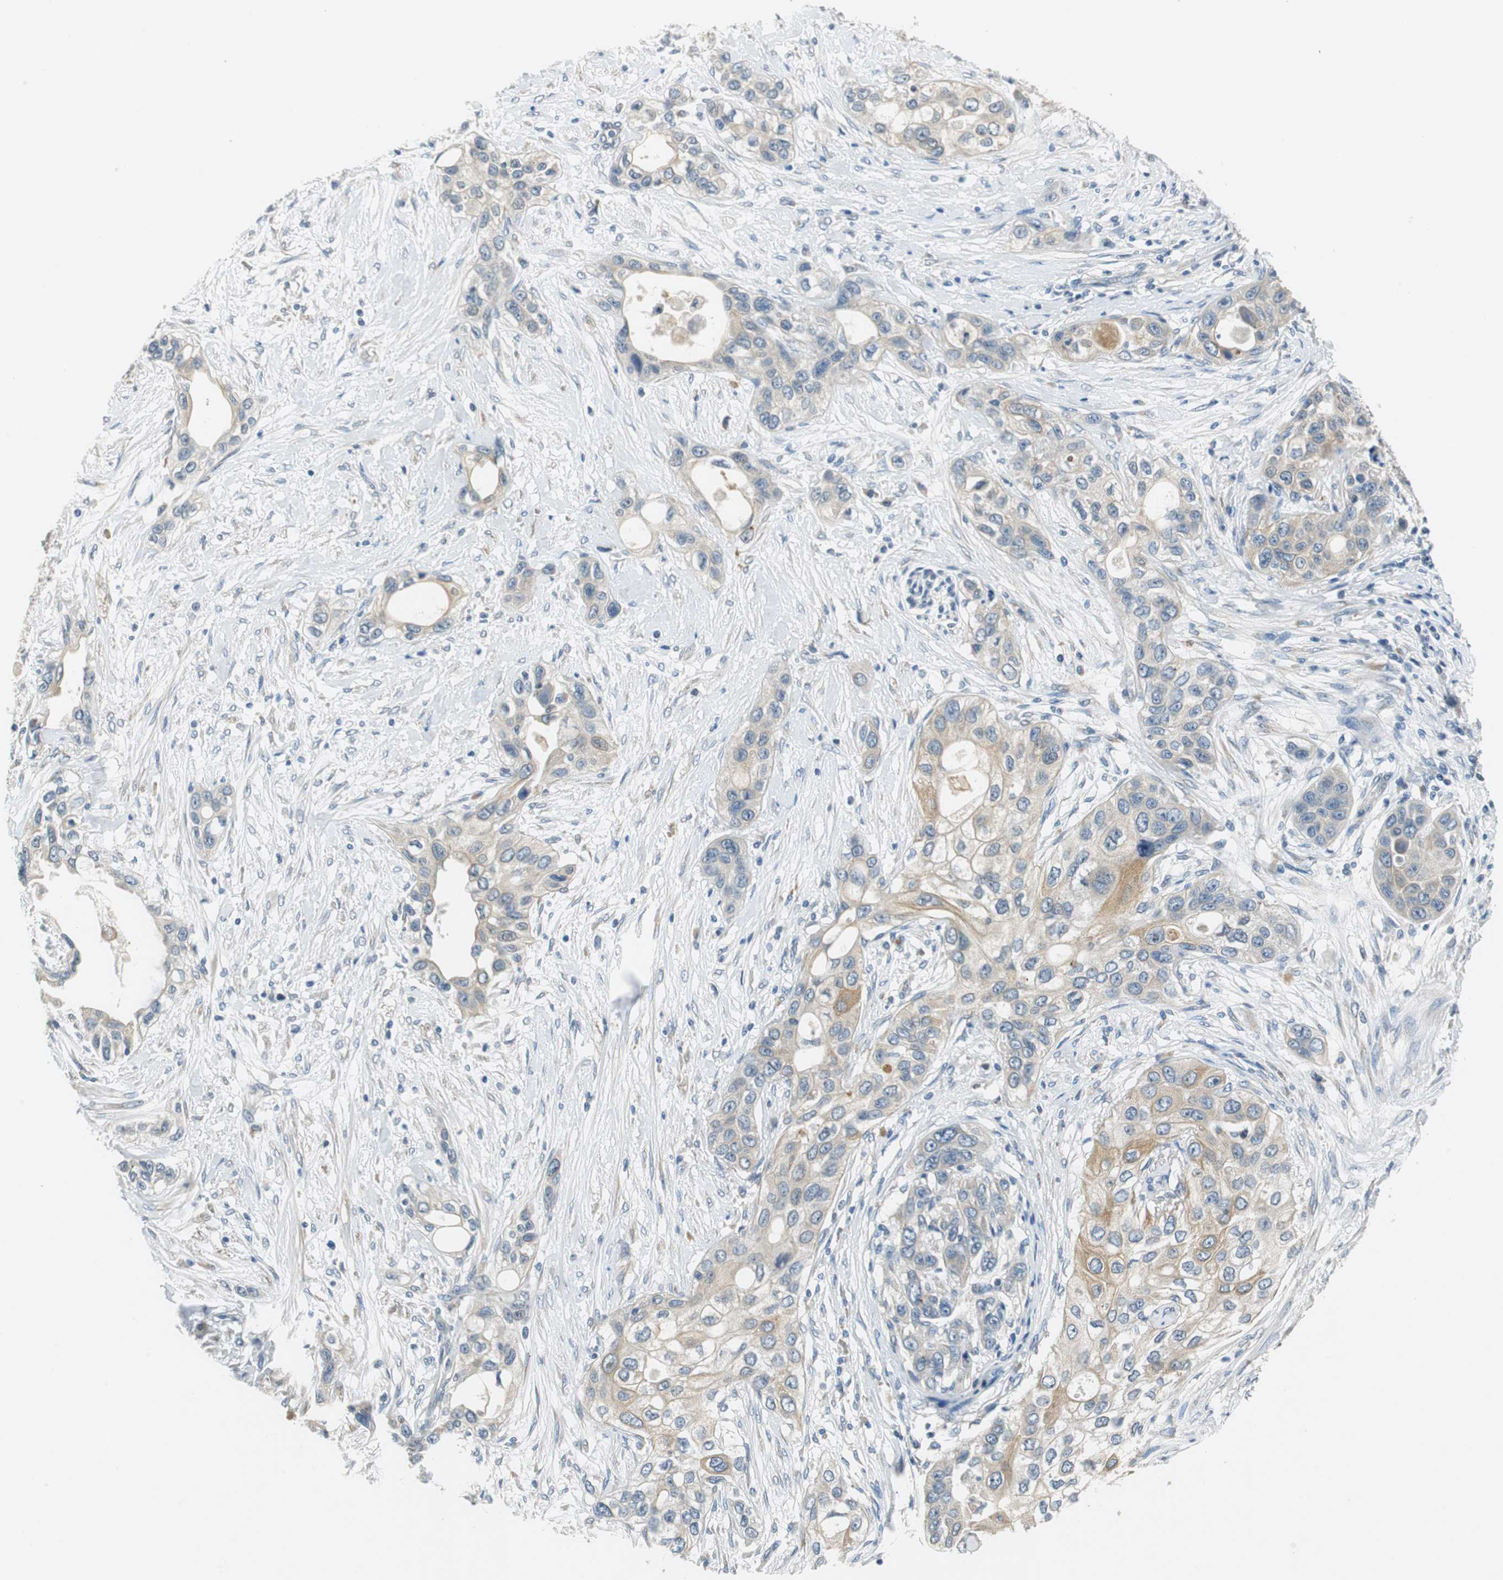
{"staining": {"intensity": "weak", "quantity": "25%-75%", "location": "cytoplasmic/membranous"}, "tissue": "pancreatic cancer", "cell_type": "Tumor cells", "image_type": "cancer", "snomed": [{"axis": "morphology", "description": "Adenocarcinoma, NOS"}, {"axis": "topography", "description": "Pancreas"}], "caption": "There is low levels of weak cytoplasmic/membranous expression in tumor cells of adenocarcinoma (pancreatic), as demonstrated by immunohistochemical staining (brown color).", "gene": "FADS2", "patient": {"sex": "female", "age": 70}}